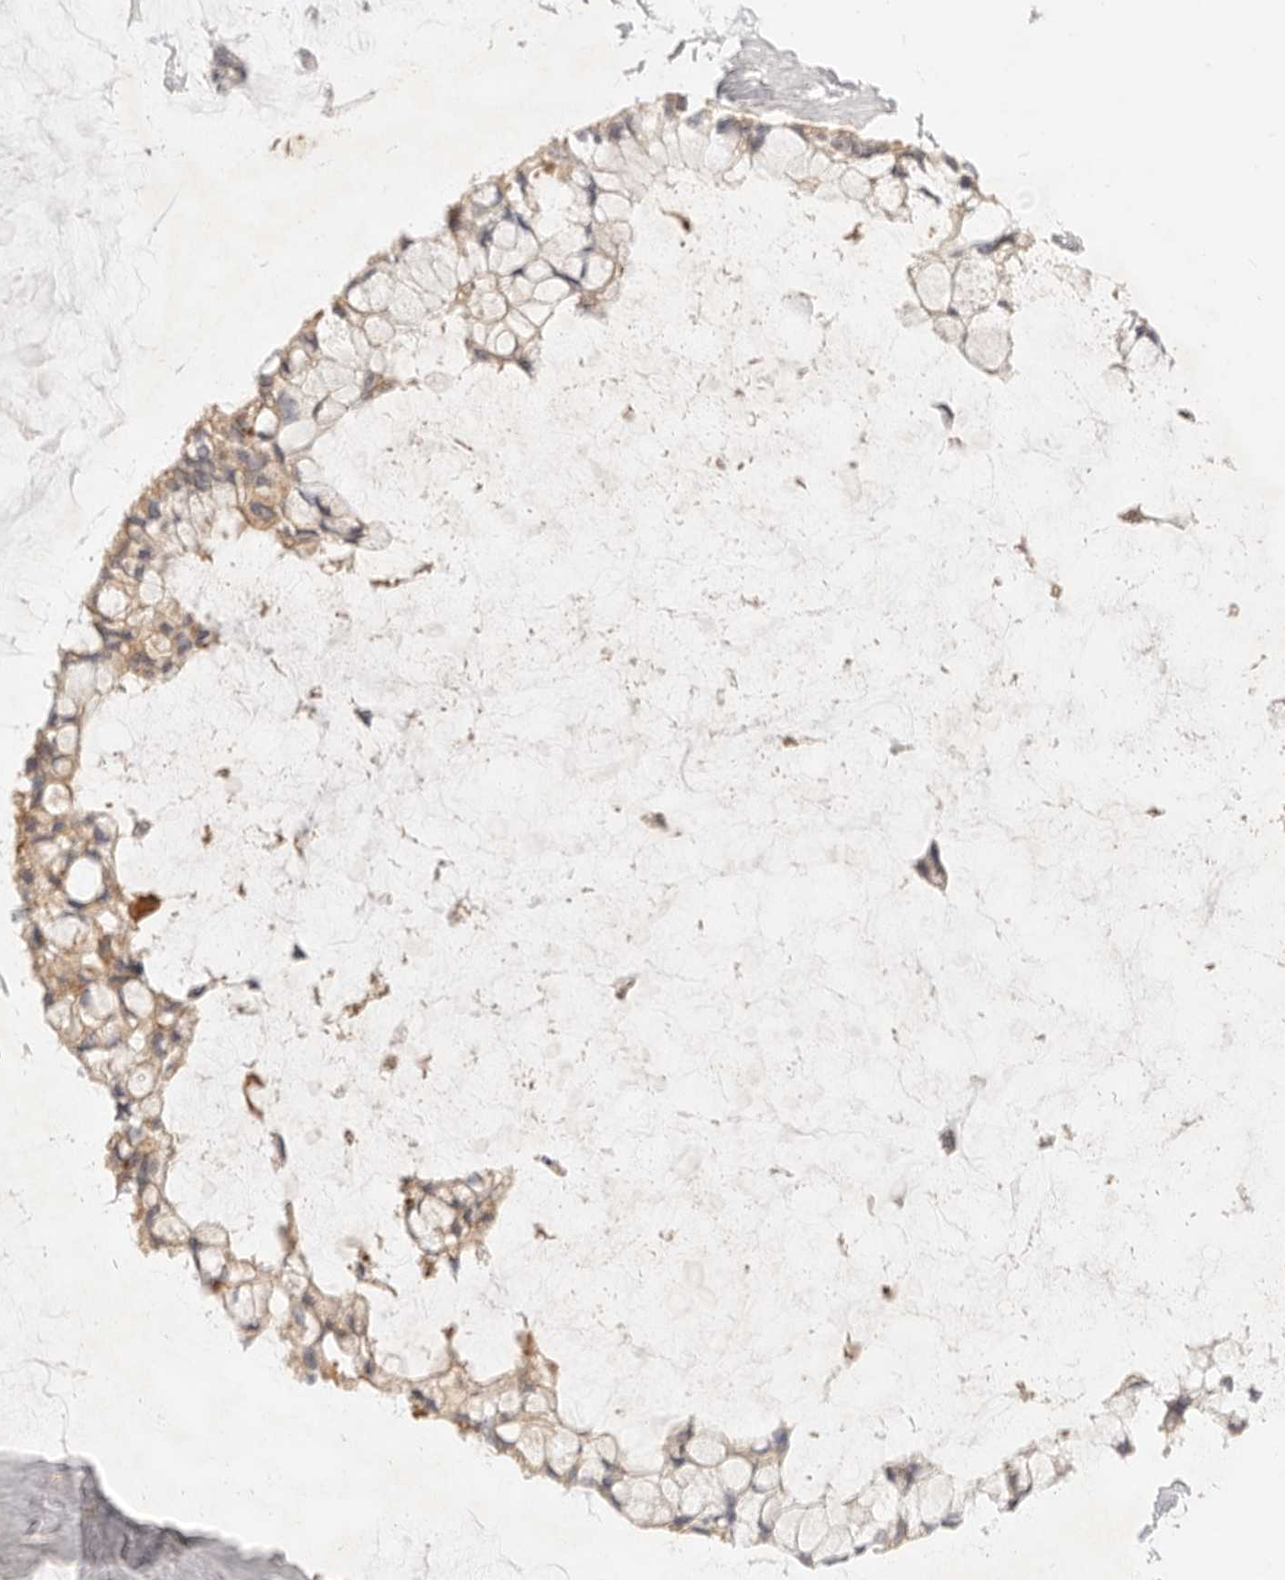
{"staining": {"intensity": "weak", "quantity": ">75%", "location": "cytoplasmic/membranous"}, "tissue": "ovarian cancer", "cell_type": "Tumor cells", "image_type": "cancer", "snomed": [{"axis": "morphology", "description": "Cystadenocarcinoma, mucinous, NOS"}, {"axis": "topography", "description": "Ovary"}], "caption": "A brown stain shows weak cytoplasmic/membranous staining of a protein in human ovarian cancer (mucinous cystadenocarcinoma) tumor cells. (brown staining indicates protein expression, while blue staining denotes nuclei).", "gene": "HK2", "patient": {"sex": "female", "age": 39}}